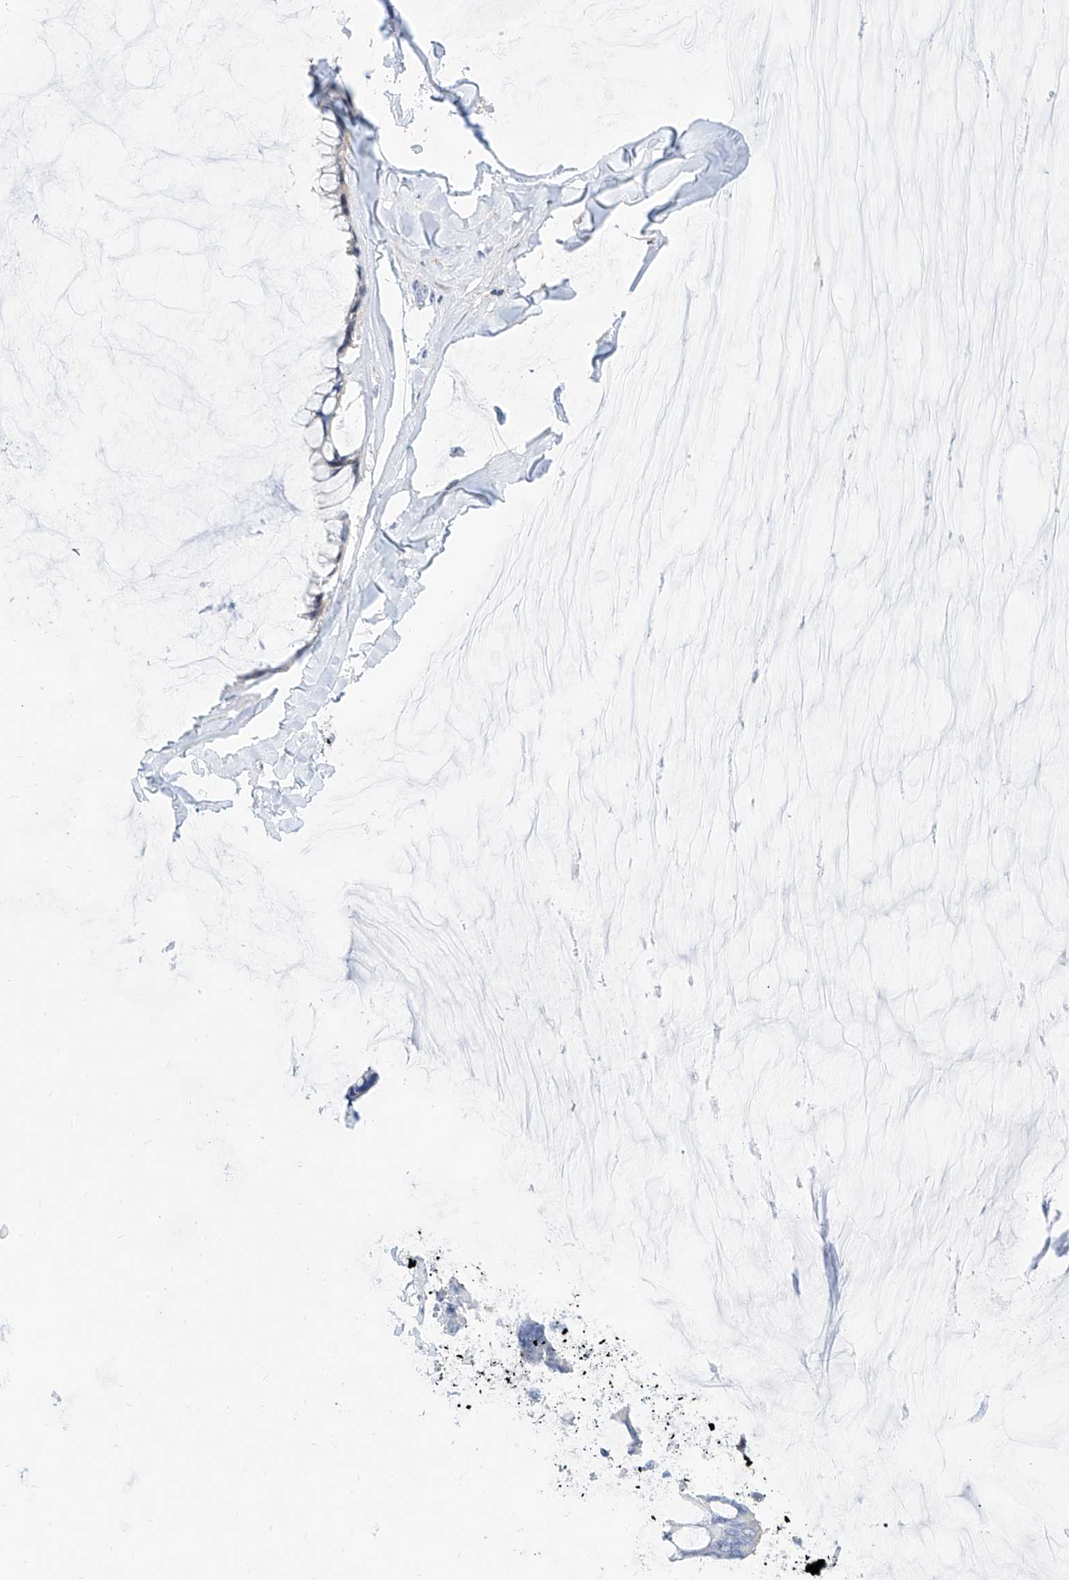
{"staining": {"intensity": "negative", "quantity": "none", "location": "none"}, "tissue": "ovarian cancer", "cell_type": "Tumor cells", "image_type": "cancer", "snomed": [{"axis": "morphology", "description": "Cystadenocarcinoma, serous, NOS"}, {"axis": "topography", "description": "Ovary"}], "caption": "An image of ovarian cancer stained for a protein demonstrates no brown staining in tumor cells.", "gene": "PDXK", "patient": {"sex": "female", "age": 44}}